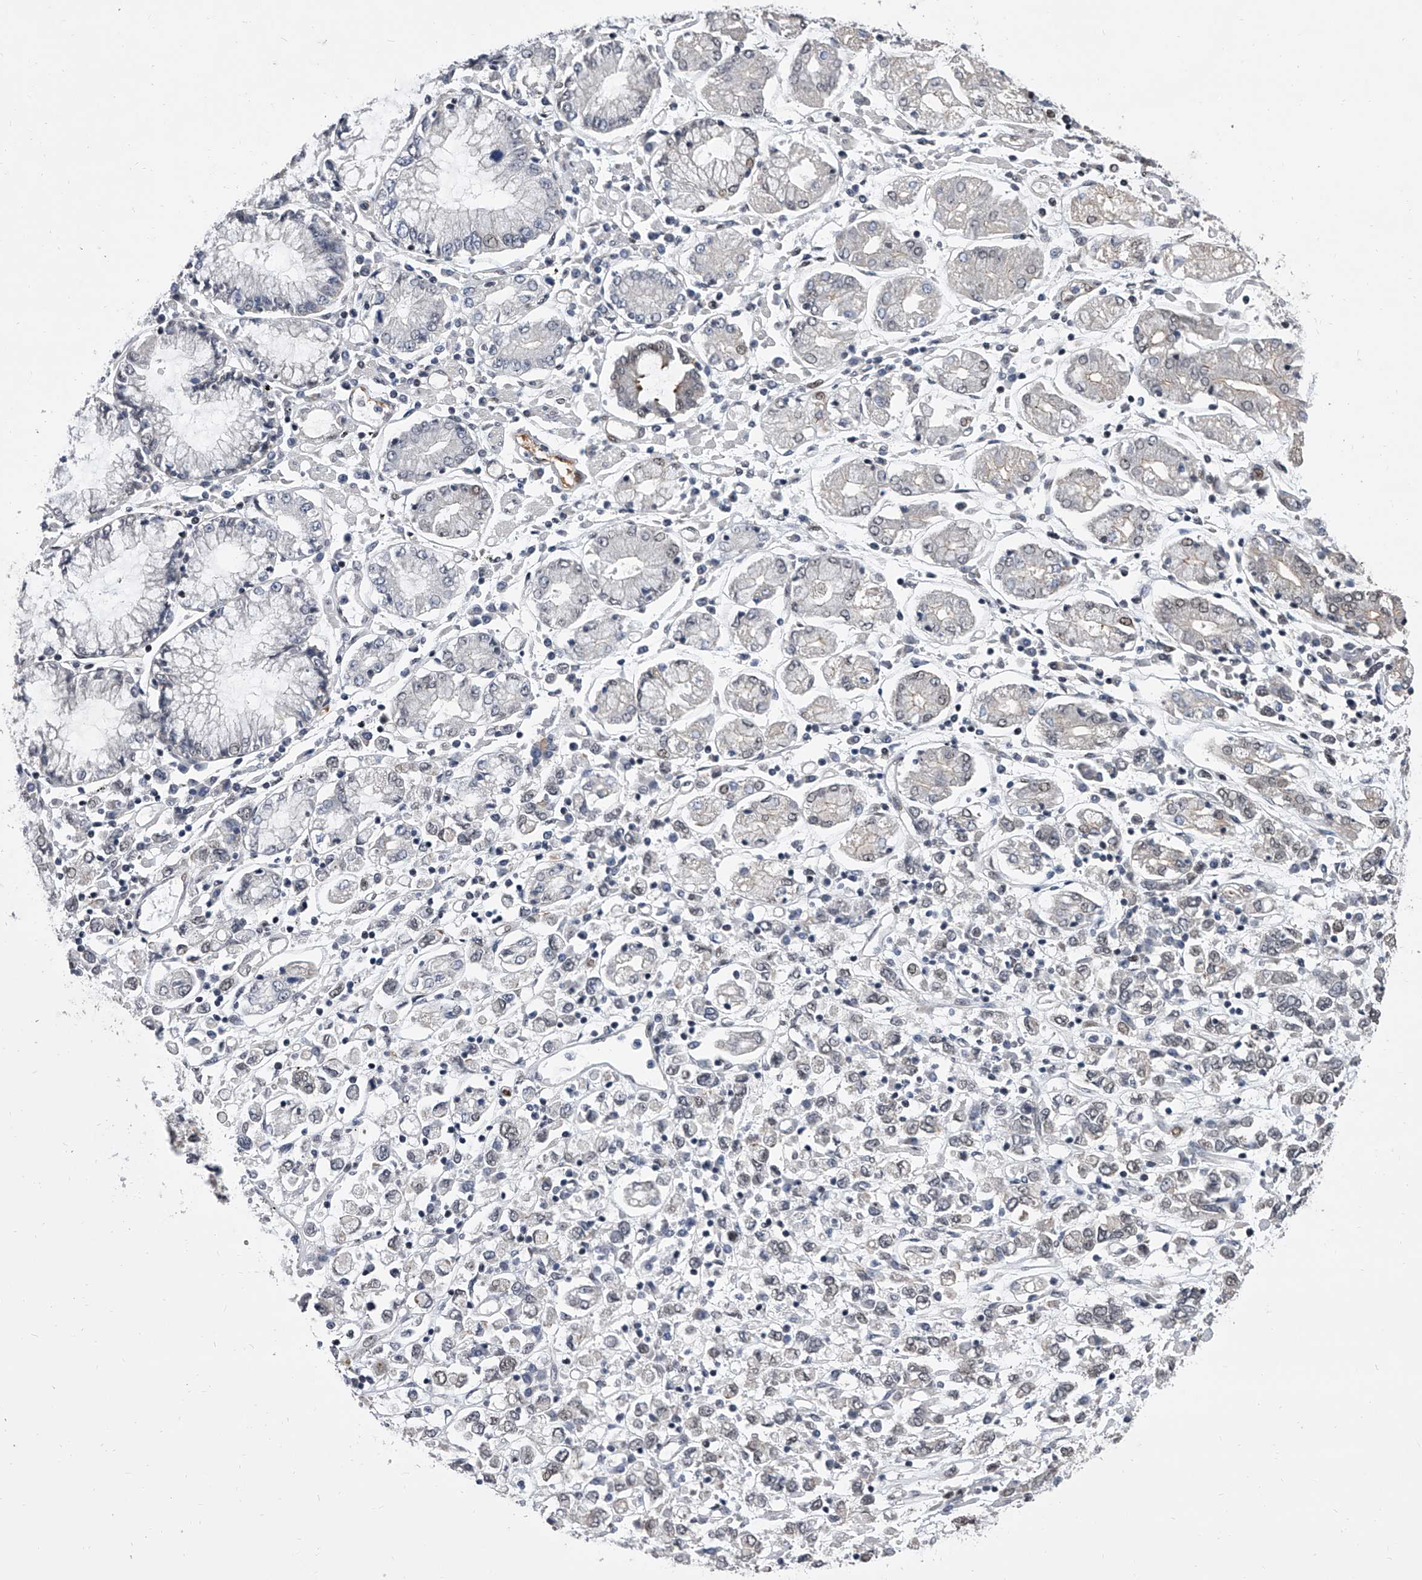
{"staining": {"intensity": "negative", "quantity": "none", "location": "none"}, "tissue": "stomach cancer", "cell_type": "Tumor cells", "image_type": "cancer", "snomed": [{"axis": "morphology", "description": "Adenocarcinoma, NOS"}, {"axis": "topography", "description": "Stomach"}], "caption": "A photomicrograph of human stomach cancer (adenocarcinoma) is negative for staining in tumor cells. (Stains: DAB IHC with hematoxylin counter stain, Microscopy: brightfield microscopy at high magnification).", "gene": "ZNF426", "patient": {"sex": "female", "age": 76}}